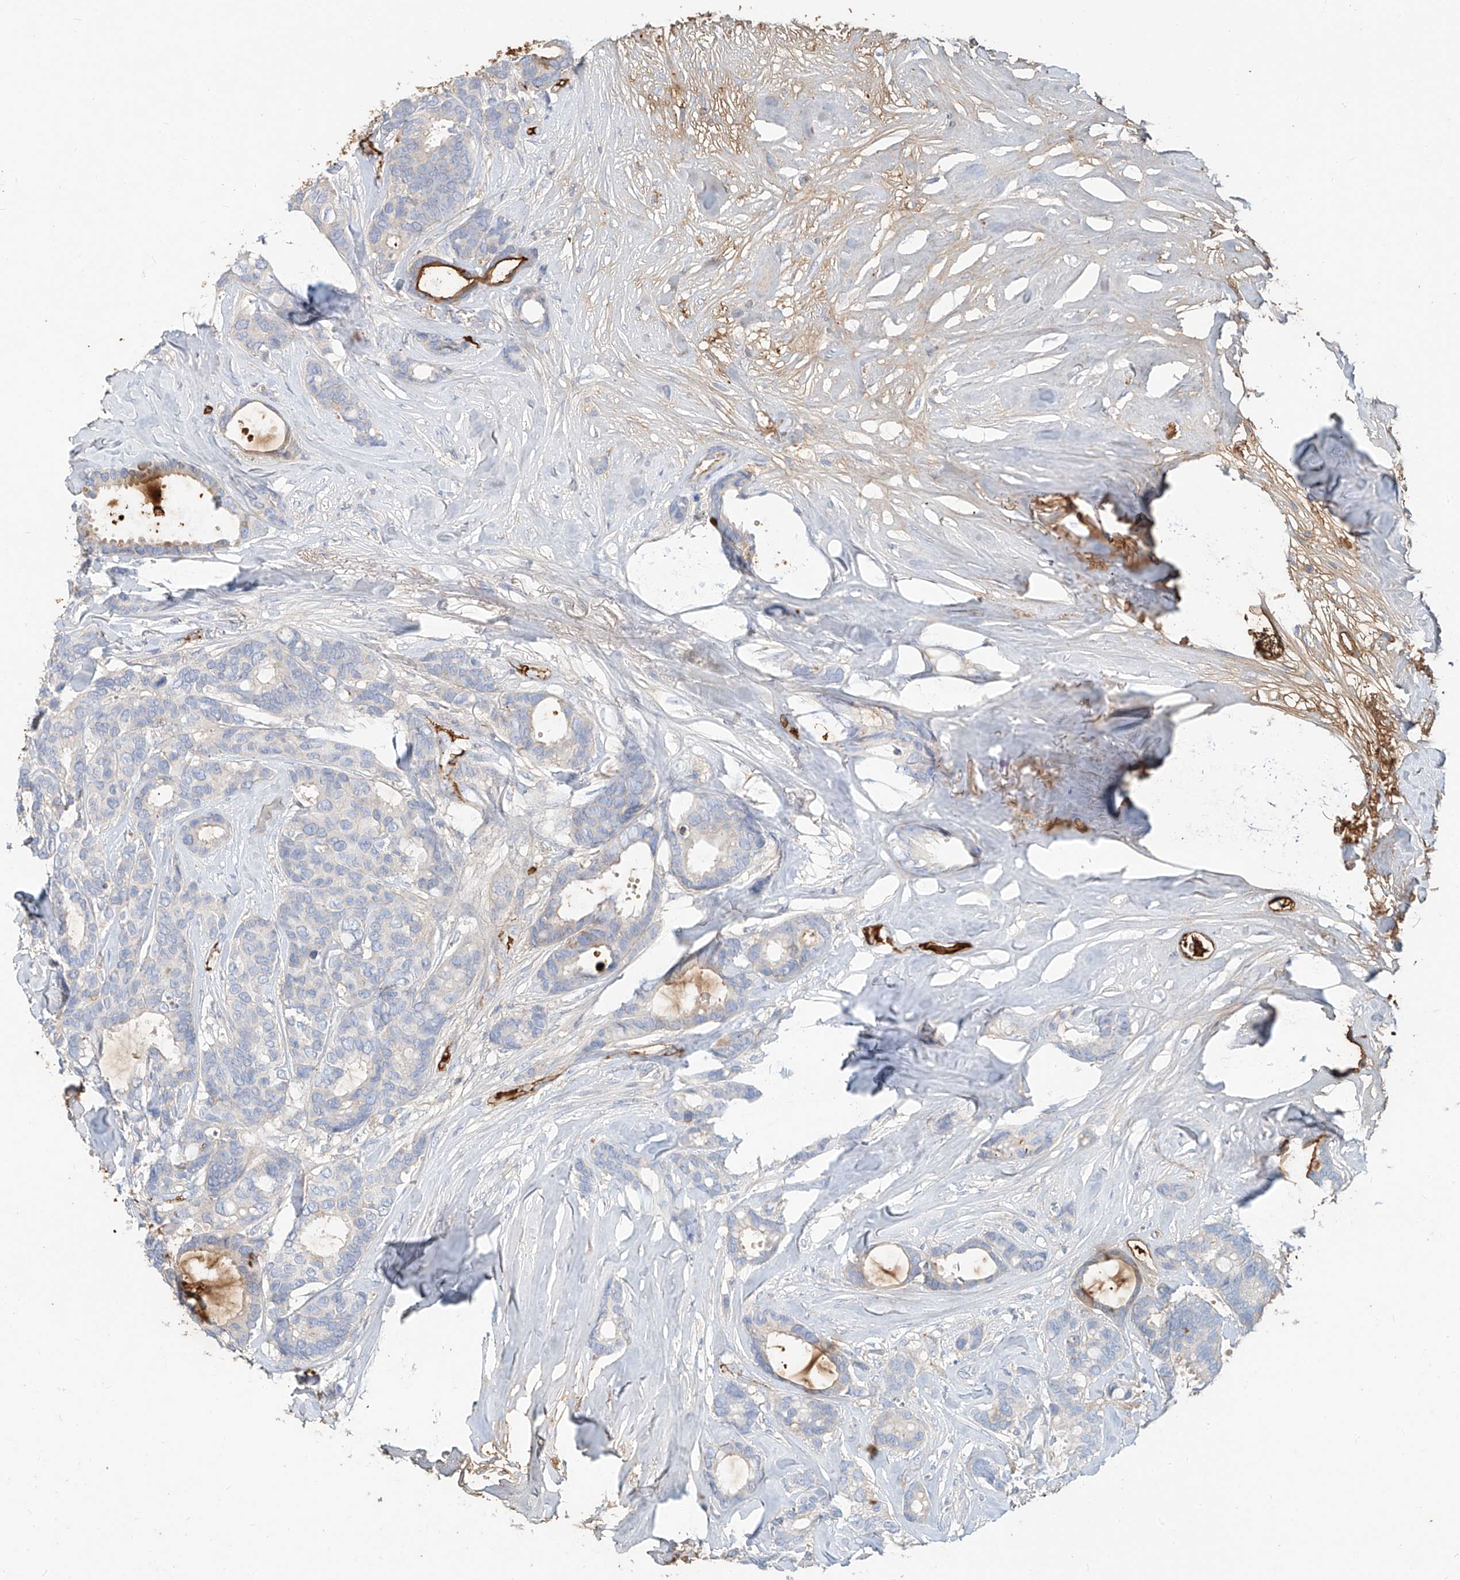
{"staining": {"intensity": "negative", "quantity": "none", "location": "none"}, "tissue": "breast cancer", "cell_type": "Tumor cells", "image_type": "cancer", "snomed": [{"axis": "morphology", "description": "Duct carcinoma"}, {"axis": "topography", "description": "Breast"}], "caption": "The histopathology image reveals no staining of tumor cells in breast cancer (invasive ductal carcinoma).", "gene": "ZFP30", "patient": {"sex": "female", "age": 87}}